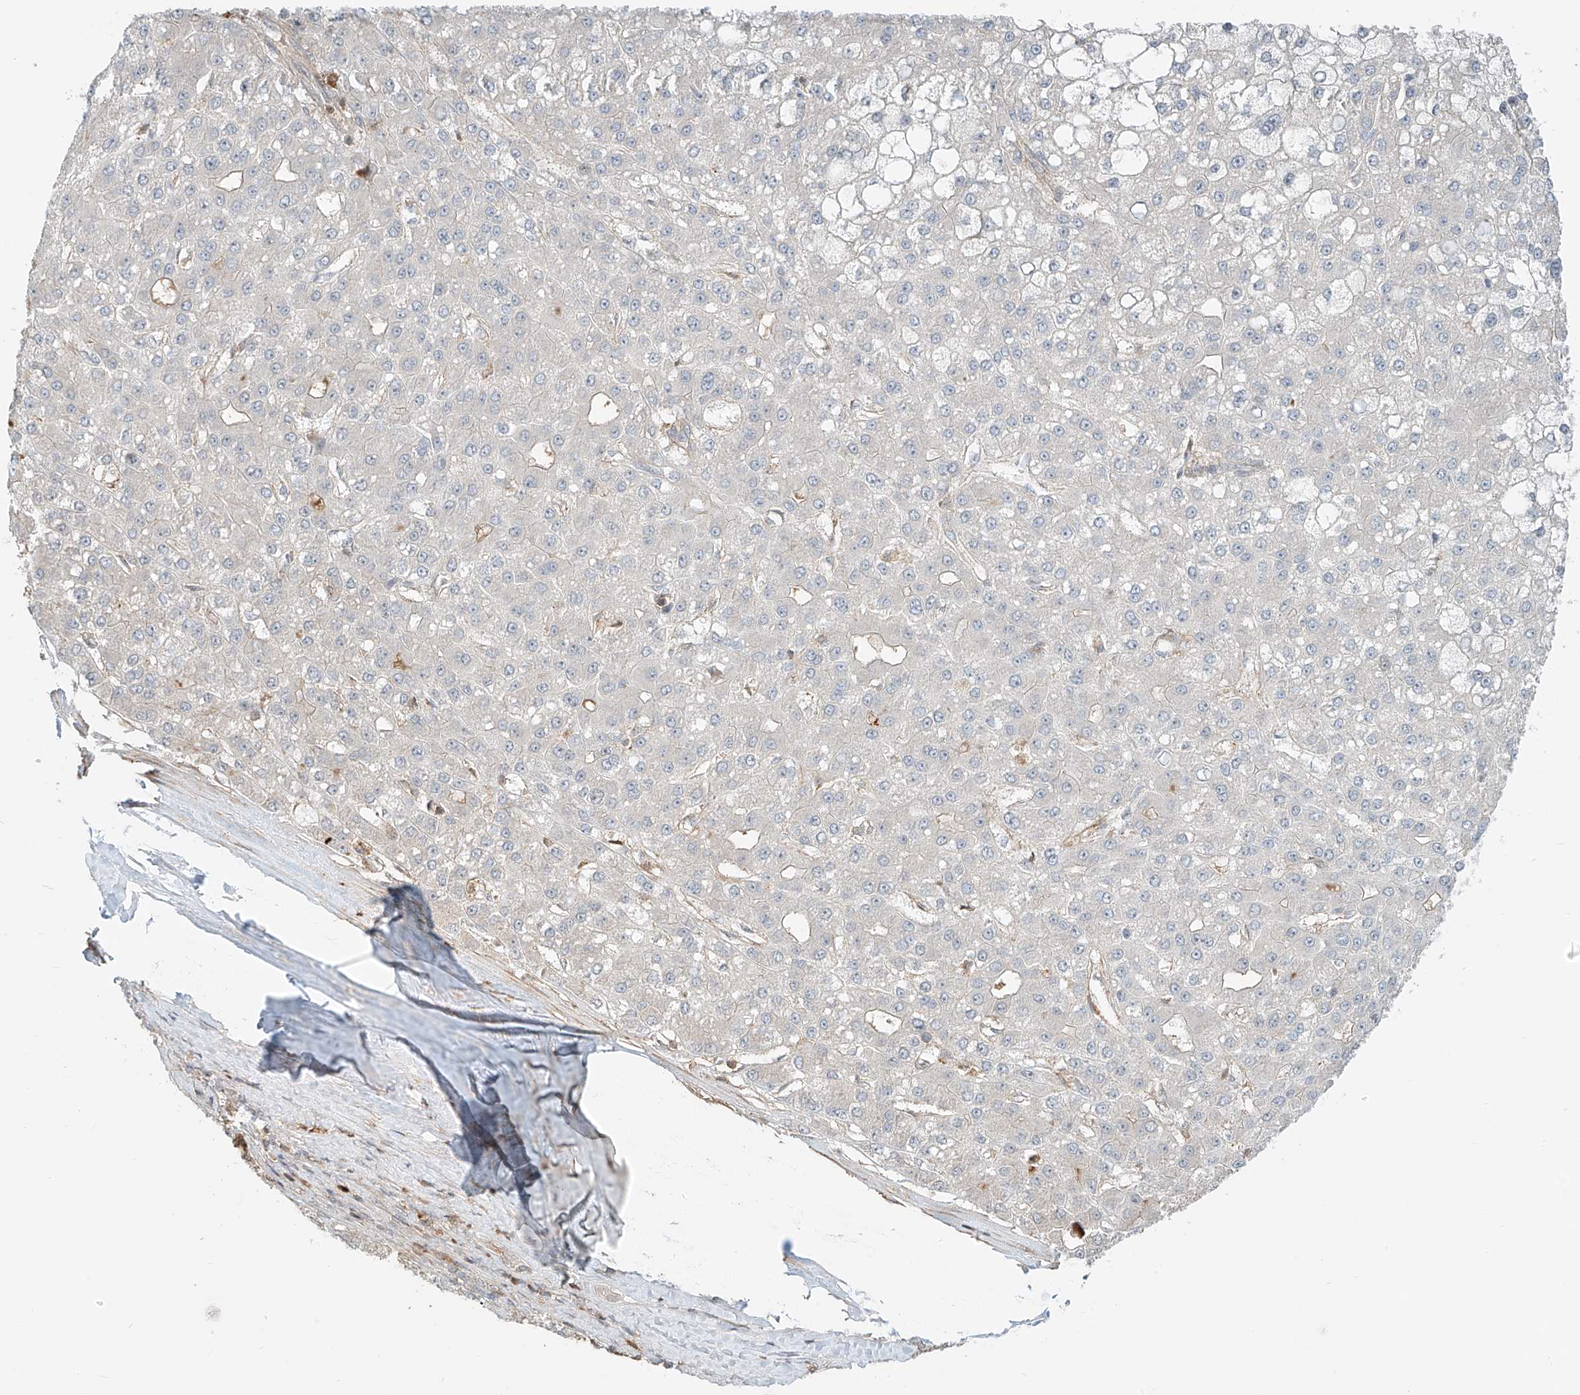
{"staining": {"intensity": "negative", "quantity": "none", "location": "none"}, "tissue": "liver cancer", "cell_type": "Tumor cells", "image_type": "cancer", "snomed": [{"axis": "morphology", "description": "Carcinoma, Hepatocellular, NOS"}, {"axis": "topography", "description": "Liver"}], "caption": "IHC image of neoplastic tissue: human liver cancer (hepatocellular carcinoma) stained with DAB (3,3'-diaminobenzidine) demonstrates no significant protein staining in tumor cells.", "gene": "CEP162", "patient": {"sex": "male", "age": 67}}